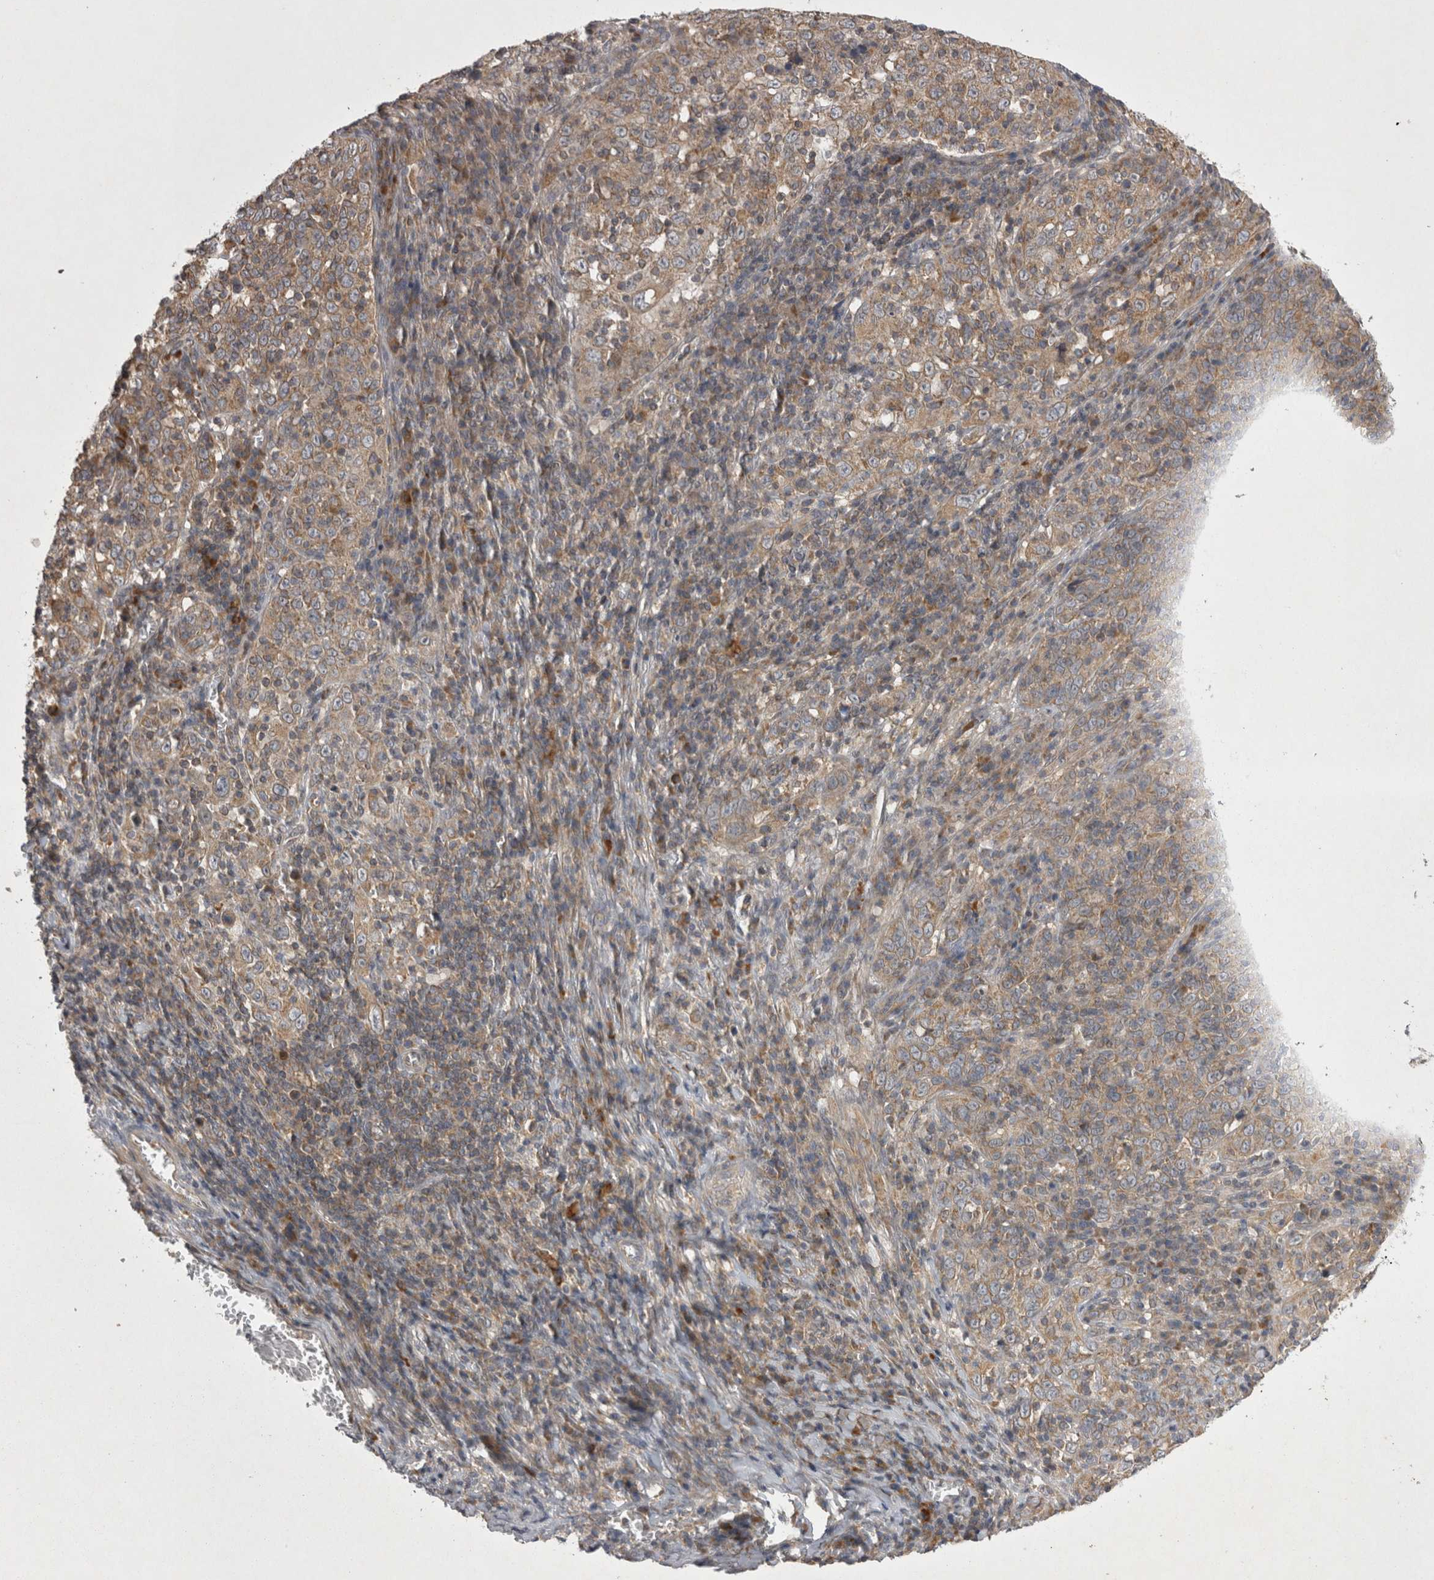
{"staining": {"intensity": "weak", "quantity": ">75%", "location": "cytoplasmic/membranous"}, "tissue": "cervical cancer", "cell_type": "Tumor cells", "image_type": "cancer", "snomed": [{"axis": "morphology", "description": "Squamous cell carcinoma, NOS"}, {"axis": "topography", "description": "Cervix"}], "caption": "A micrograph showing weak cytoplasmic/membranous staining in about >75% of tumor cells in squamous cell carcinoma (cervical), as visualized by brown immunohistochemical staining.", "gene": "TSPOAP1", "patient": {"sex": "female", "age": 46}}